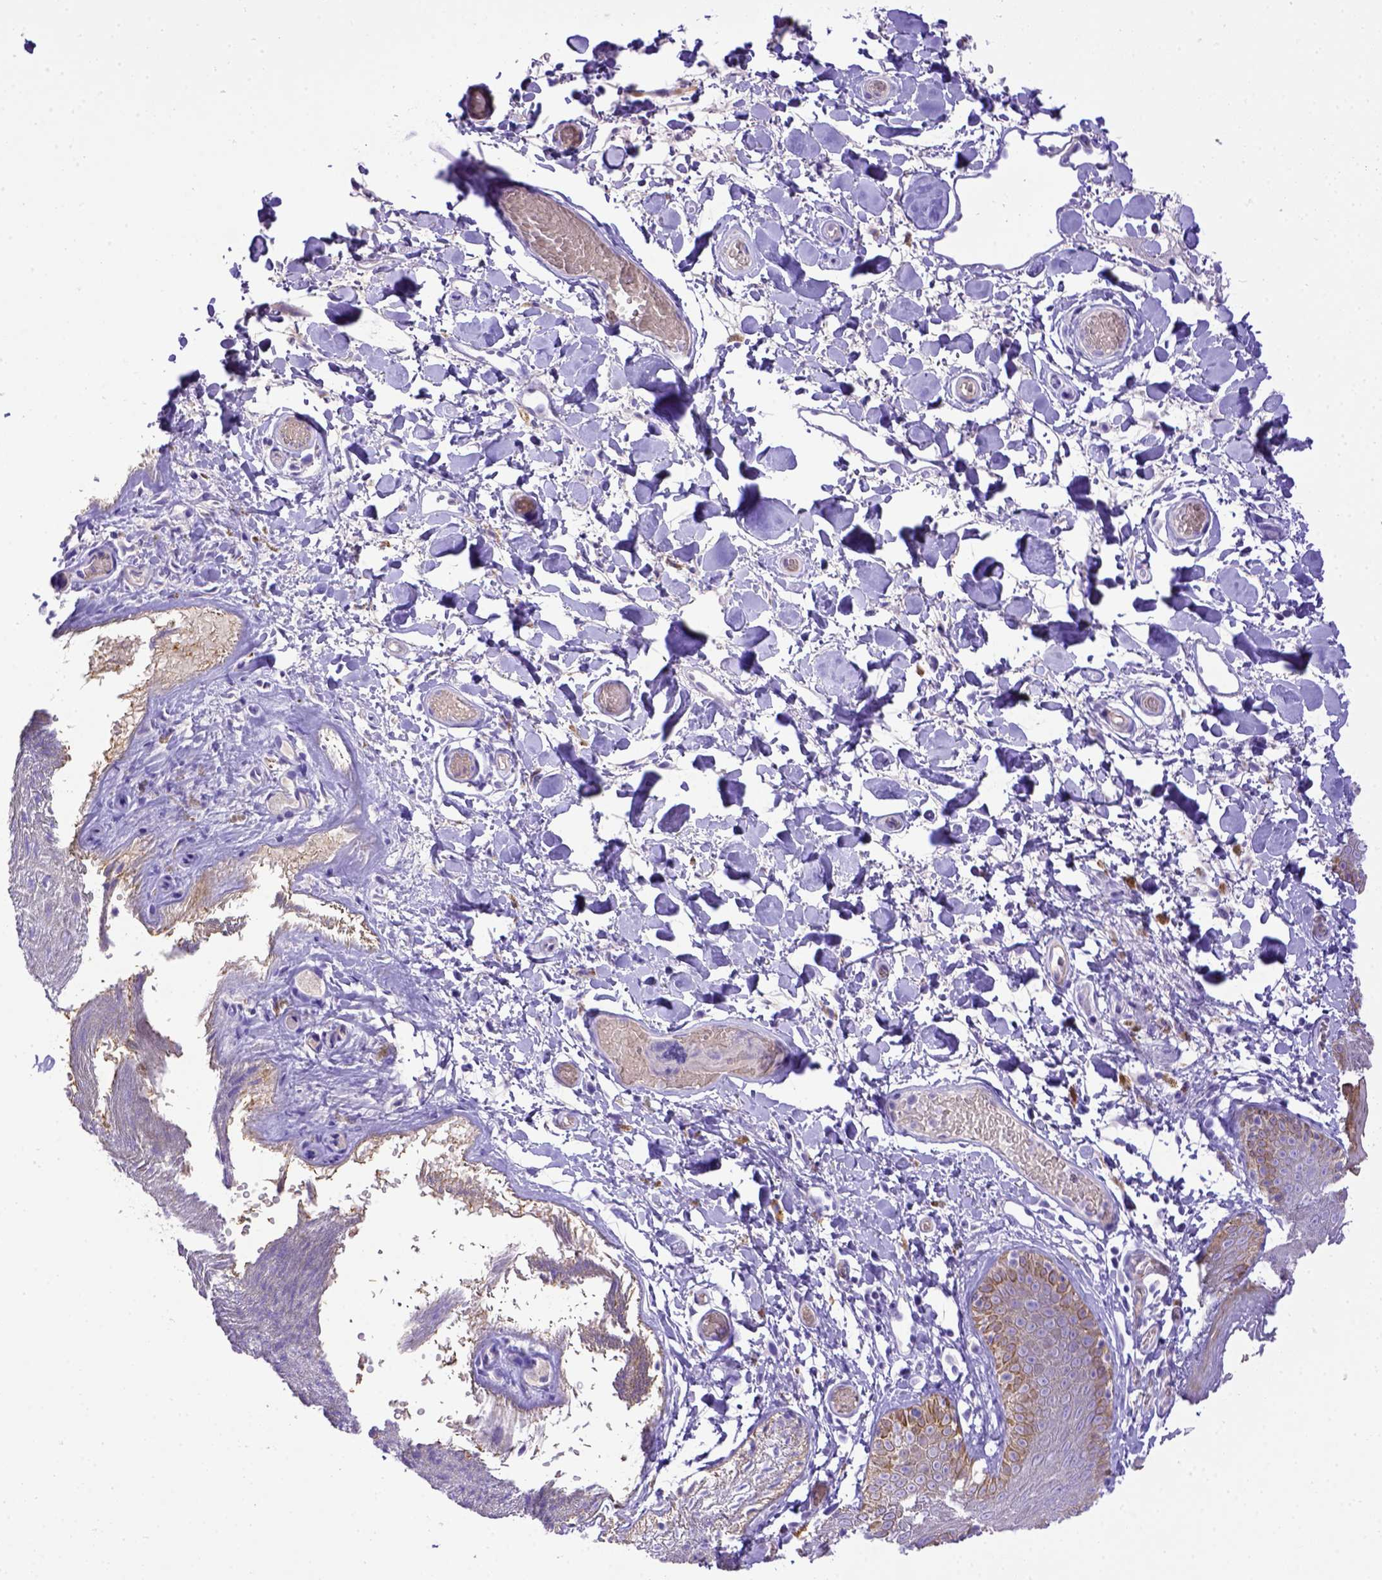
{"staining": {"intensity": "moderate", "quantity": "25%-75%", "location": "cytoplasmic/membranous"}, "tissue": "skin", "cell_type": "Epidermal cells", "image_type": "normal", "snomed": [{"axis": "morphology", "description": "Normal tissue, NOS"}, {"axis": "topography", "description": "Anal"}], "caption": "Immunohistochemical staining of normal skin displays 25%-75% levels of moderate cytoplasmic/membranous protein expression in about 25%-75% of epidermal cells.", "gene": "LRRC18", "patient": {"sex": "male", "age": 53}}